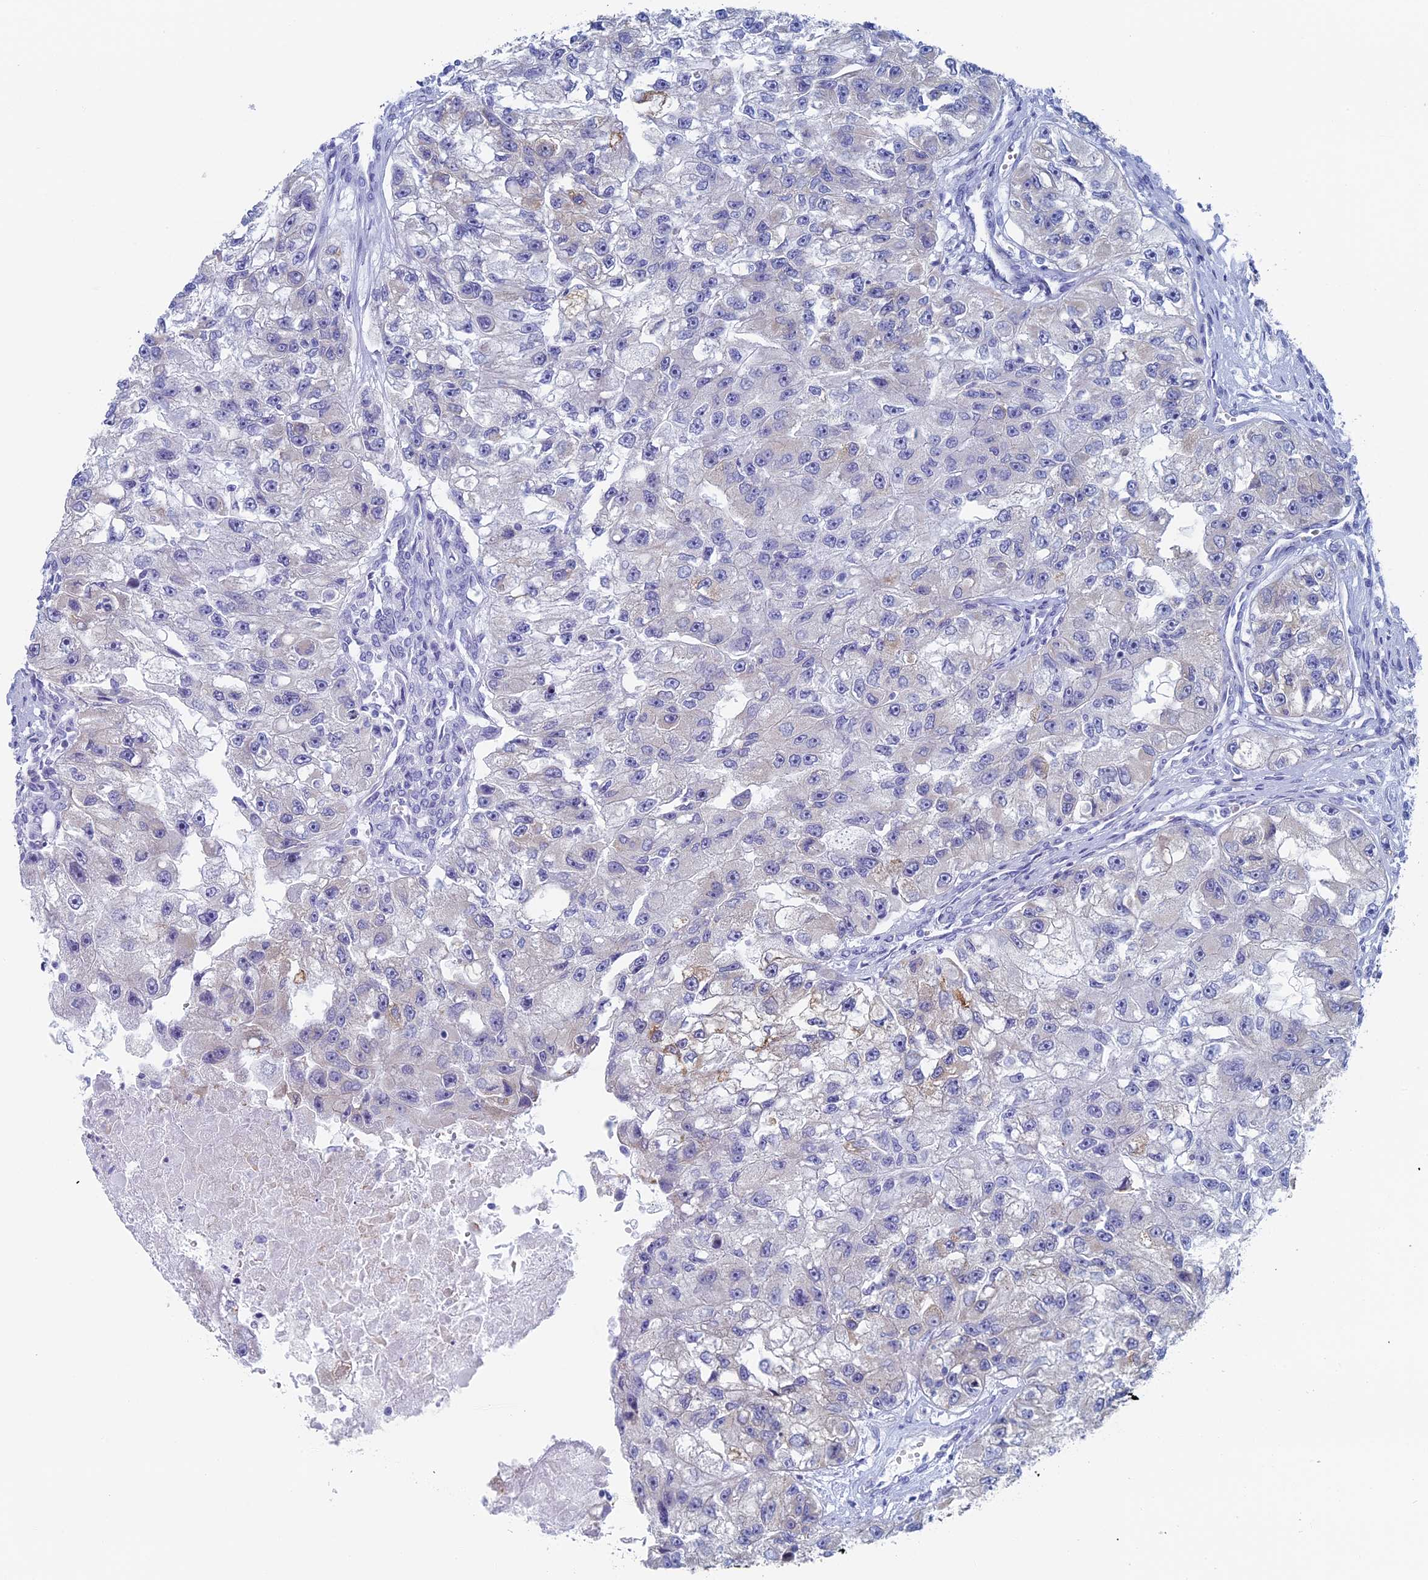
{"staining": {"intensity": "negative", "quantity": "none", "location": "none"}, "tissue": "renal cancer", "cell_type": "Tumor cells", "image_type": "cancer", "snomed": [{"axis": "morphology", "description": "Adenocarcinoma, NOS"}, {"axis": "topography", "description": "Kidney"}], "caption": "This is an immunohistochemistry (IHC) image of human adenocarcinoma (renal). There is no positivity in tumor cells.", "gene": "MAGEB6", "patient": {"sex": "male", "age": 63}}